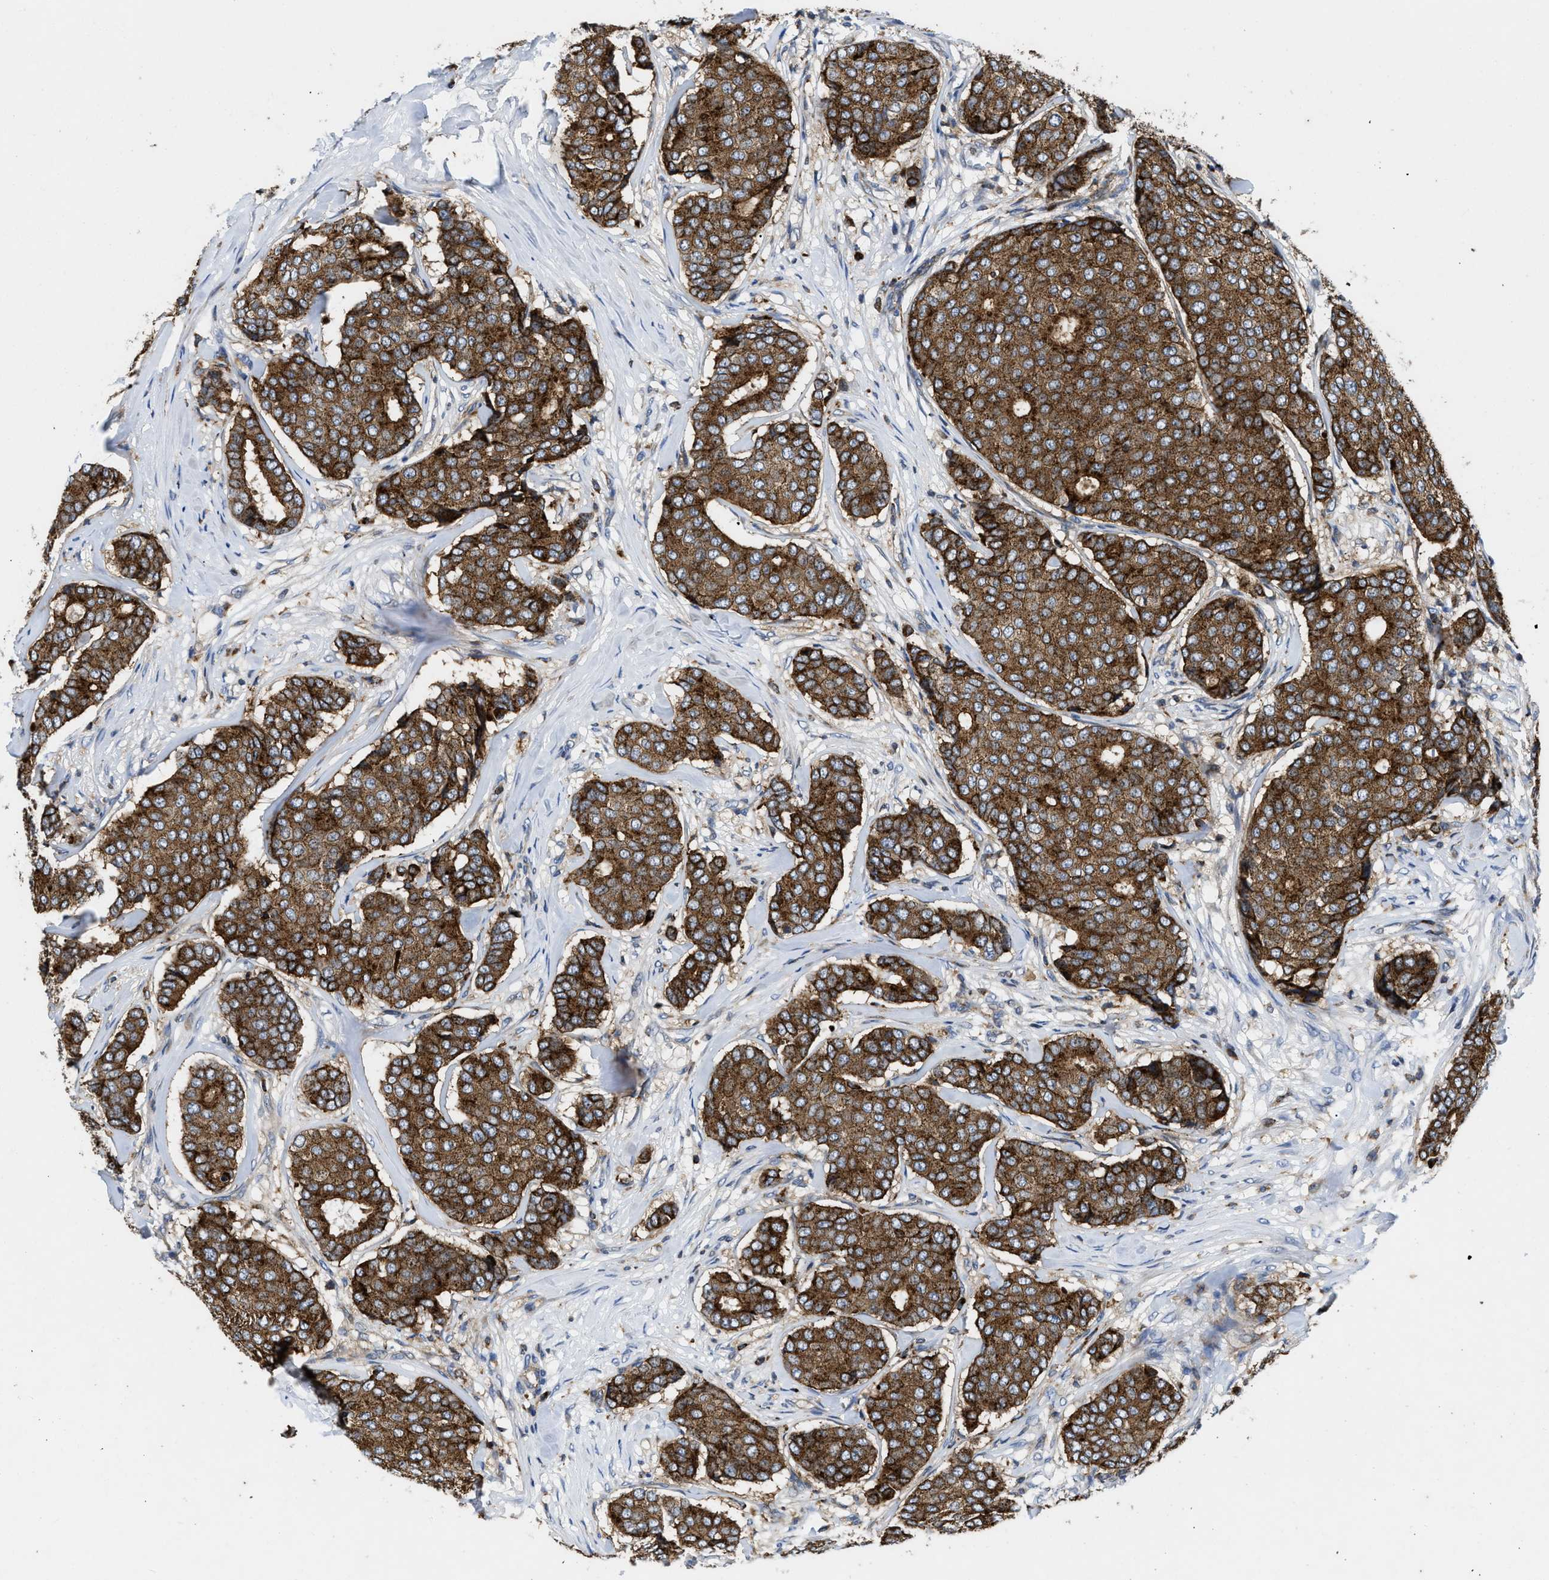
{"staining": {"intensity": "strong", "quantity": ">75%", "location": "cytoplasmic/membranous"}, "tissue": "breast cancer", "cell_type": "Tumor cells", "image_type": "cancer", "snomed": [{"axis": "morphology", "description": "Duct carcinoma"}, {"axis": "topography", "description": "Breast"}], "caption": "Immunohistochemistry (IHC) photomicrograph of neoplastic tissue: breast cancer (intraductal carcinoma) stained using immunohistochemistry (IHC) reveals high levels of strong protein expression localized specifically in the cytoplasmic/membranous of tumor cells, appearing as a cytoplasmic/membranous brown color.", "gene": "ENPP4", "patient": {"sex": "female", "age": 75}}